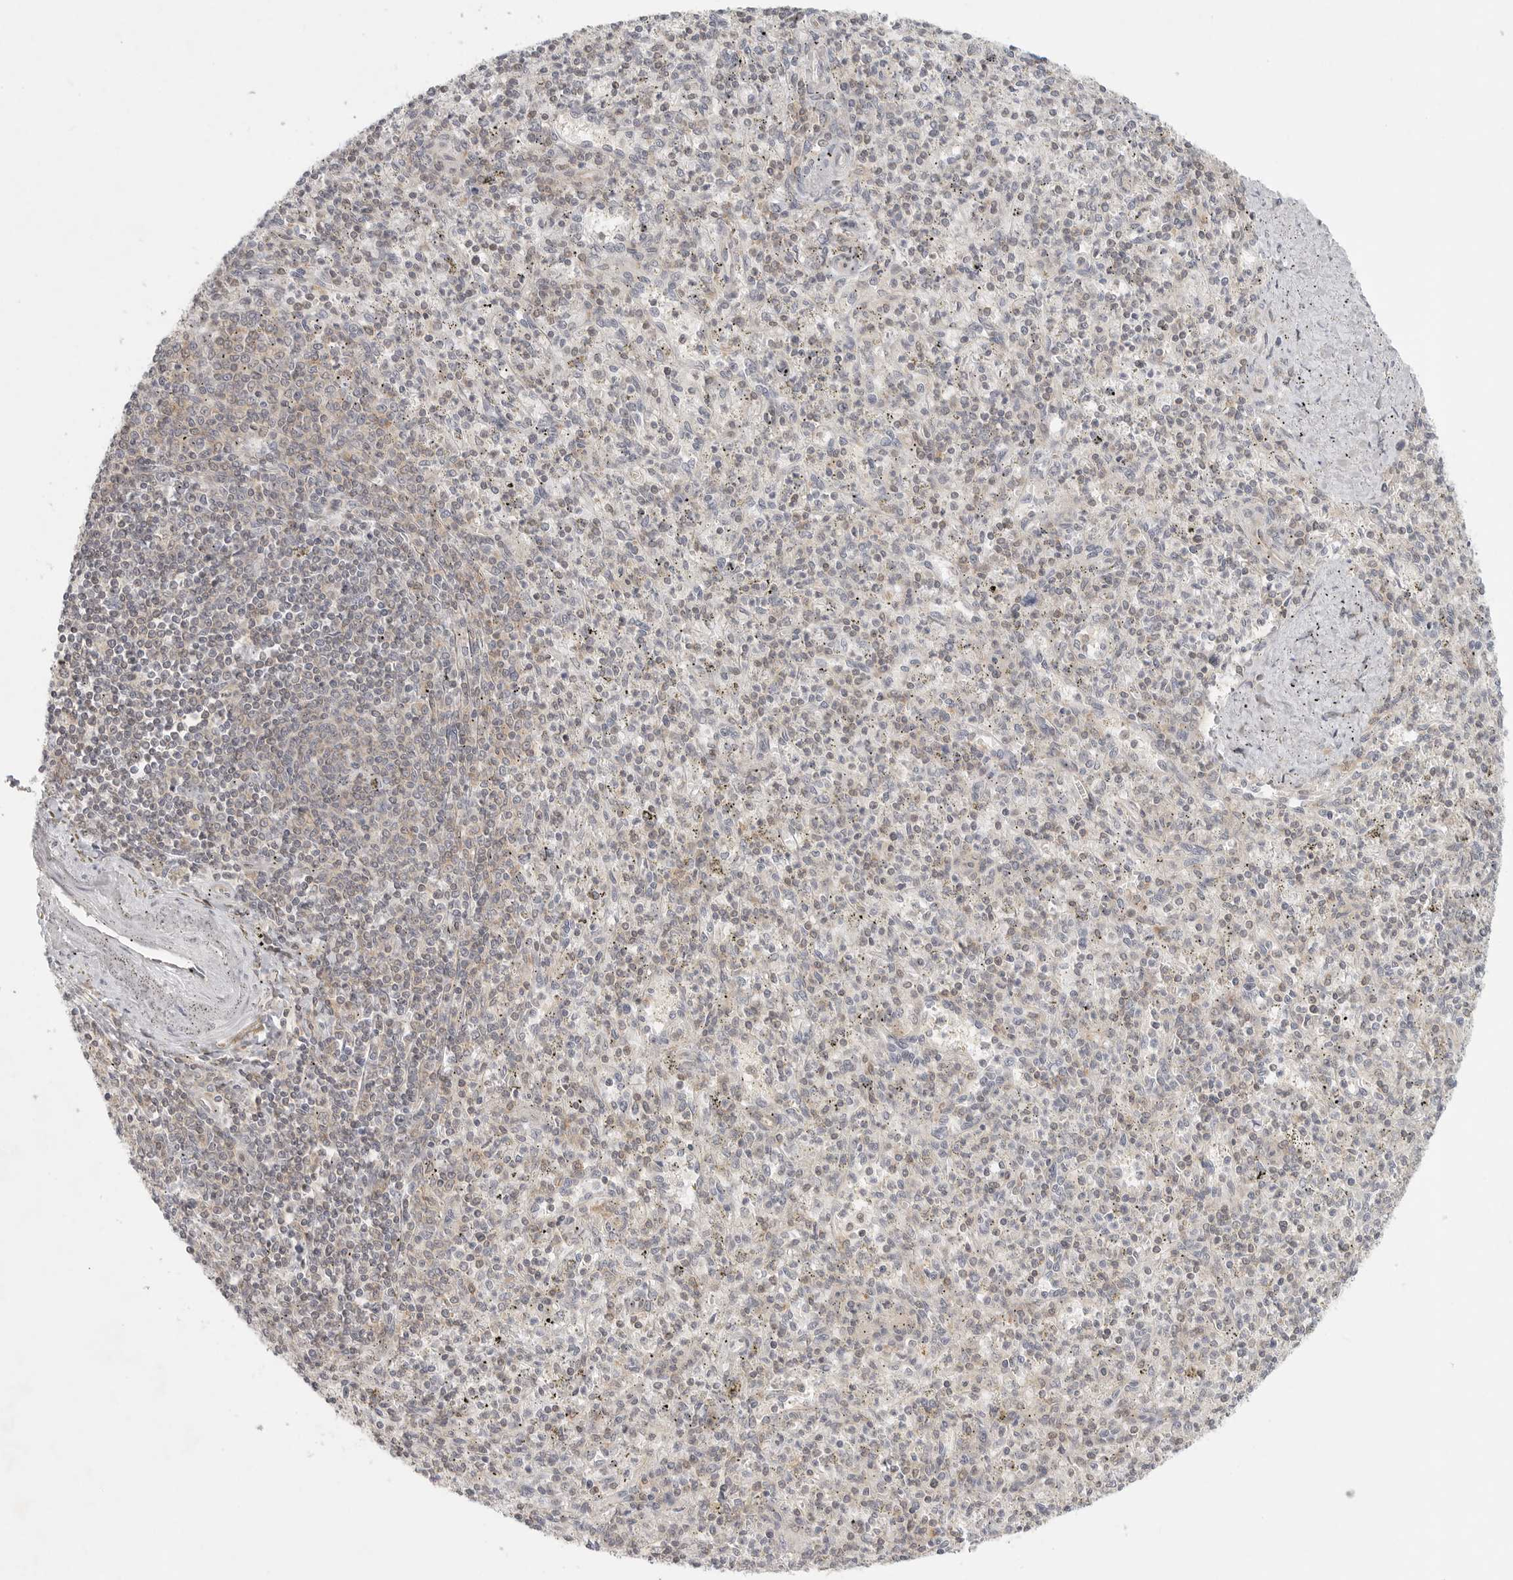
{"staining": {"intensity": "negative", "quantity": "none", "location": "none"}, "tissue": "spleen", "cell_type": "Cells in red pulp", "image_type": "normal", "snomed": [{"axis": "morphology", "description": "Normal tissue, NOS"}, {"axis": "topography", "description": "Spleen"}], "caption": "The immunohistochemistry (IHC) image has no significant positivity in cells in red pulp of spleen.", "gene": "HDAC6", "patient": {"sex": "male", "age": 72}}